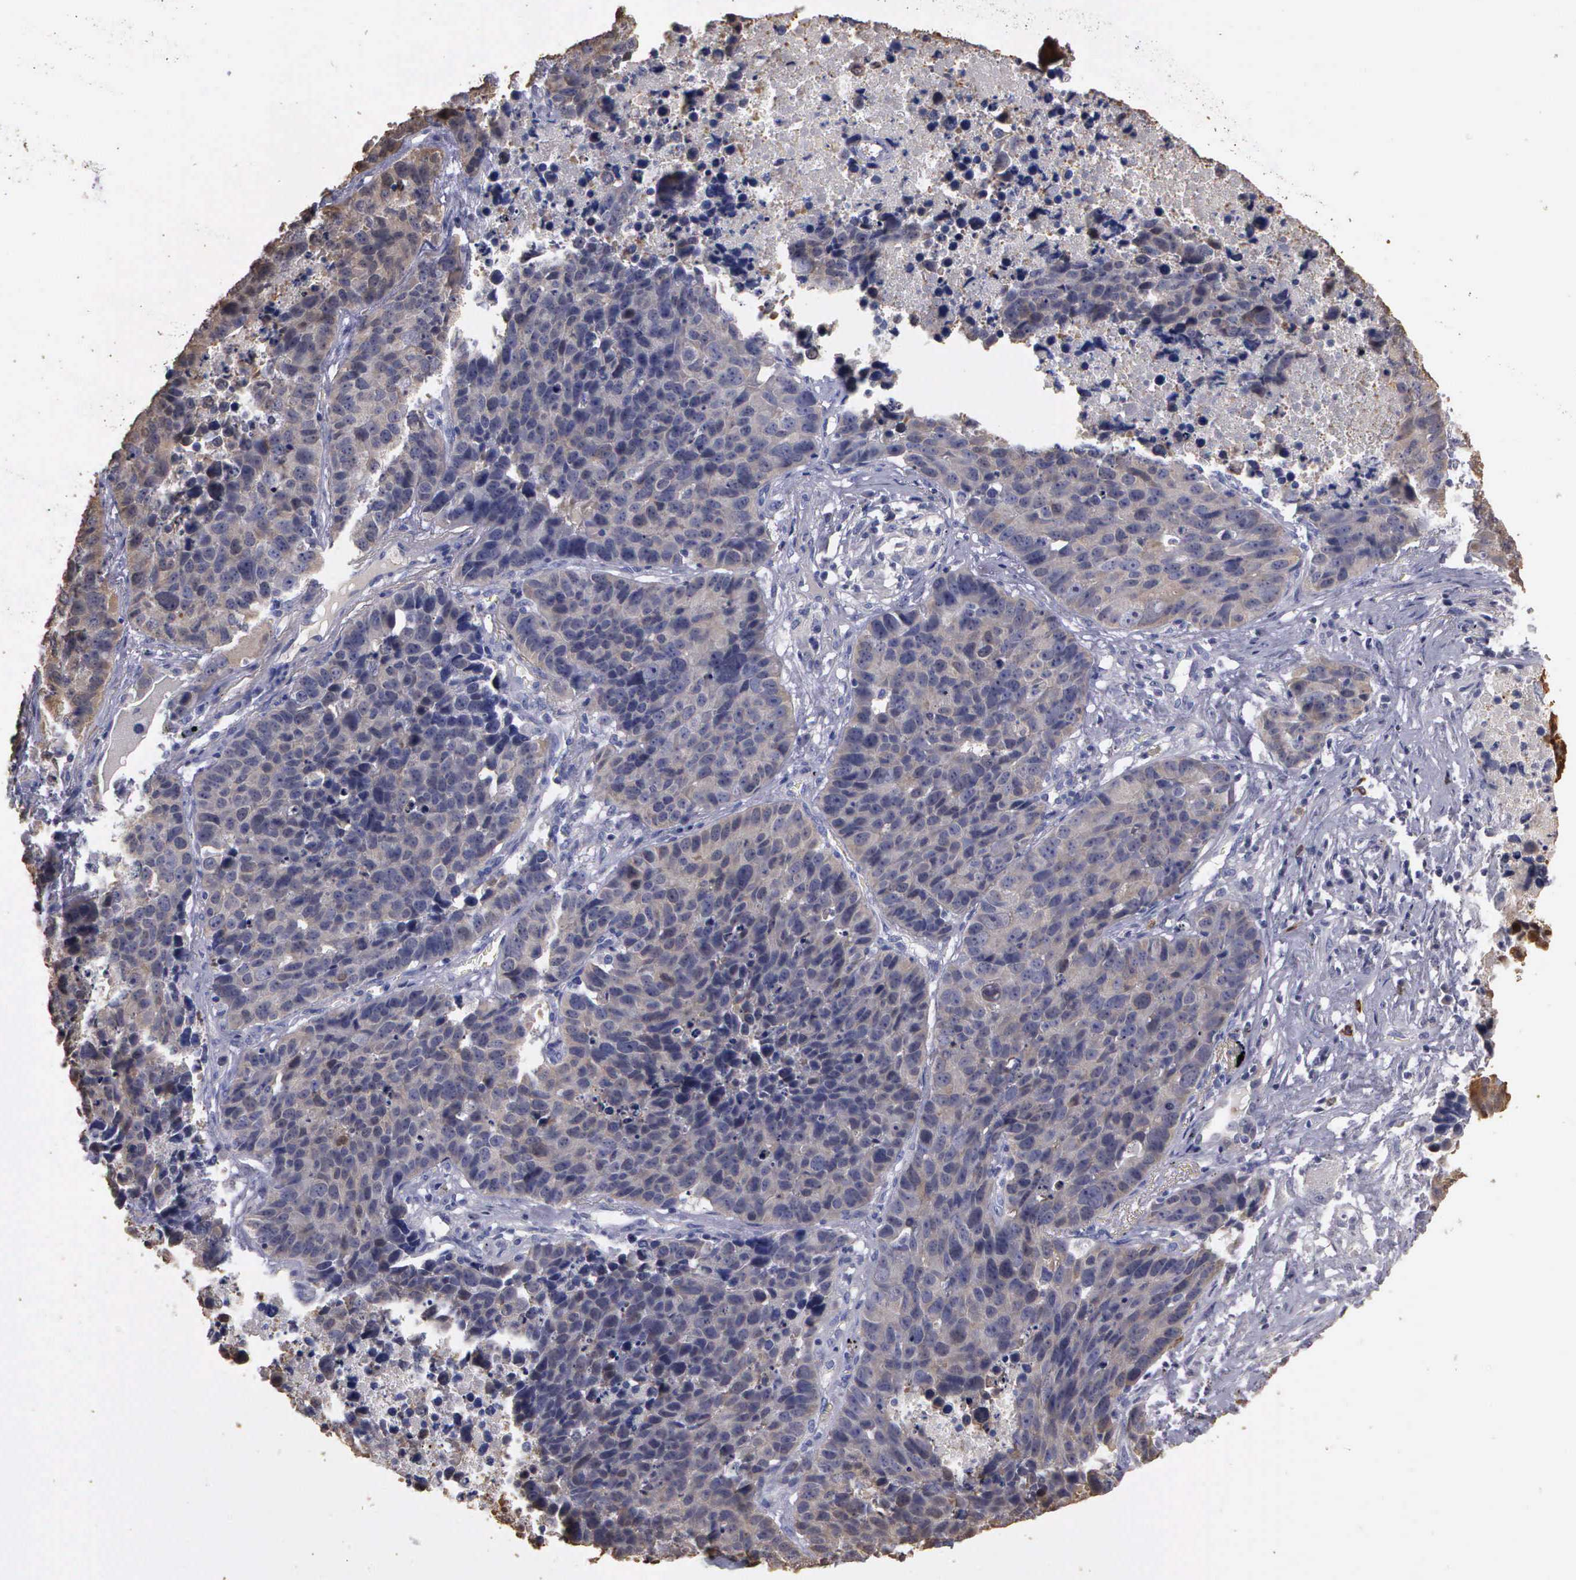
{"staining": {"intensity": "weak", "quantity": "25%-75%", "location": "cytoplasmic/membranous"}, "tissue": "lung cancer", "cell_type": "Tumor cells", "image_type": "cancer", "snomed": [{"axis": "morphology", "description": "Carcinoid, malignant, NOS"}, {"axis": "topography", "description": "Lung"}], "caption": "Protein positivity by immunohistochemistry (IHC) exhibits weak cytoplasmic/membranous staining in about 25%-75% of tumor cells in lung cancer. (IHC, brightfield microscopy, high magnification).", "gene": "ENO3", "patient": {"sex": "male", "age": 60}}